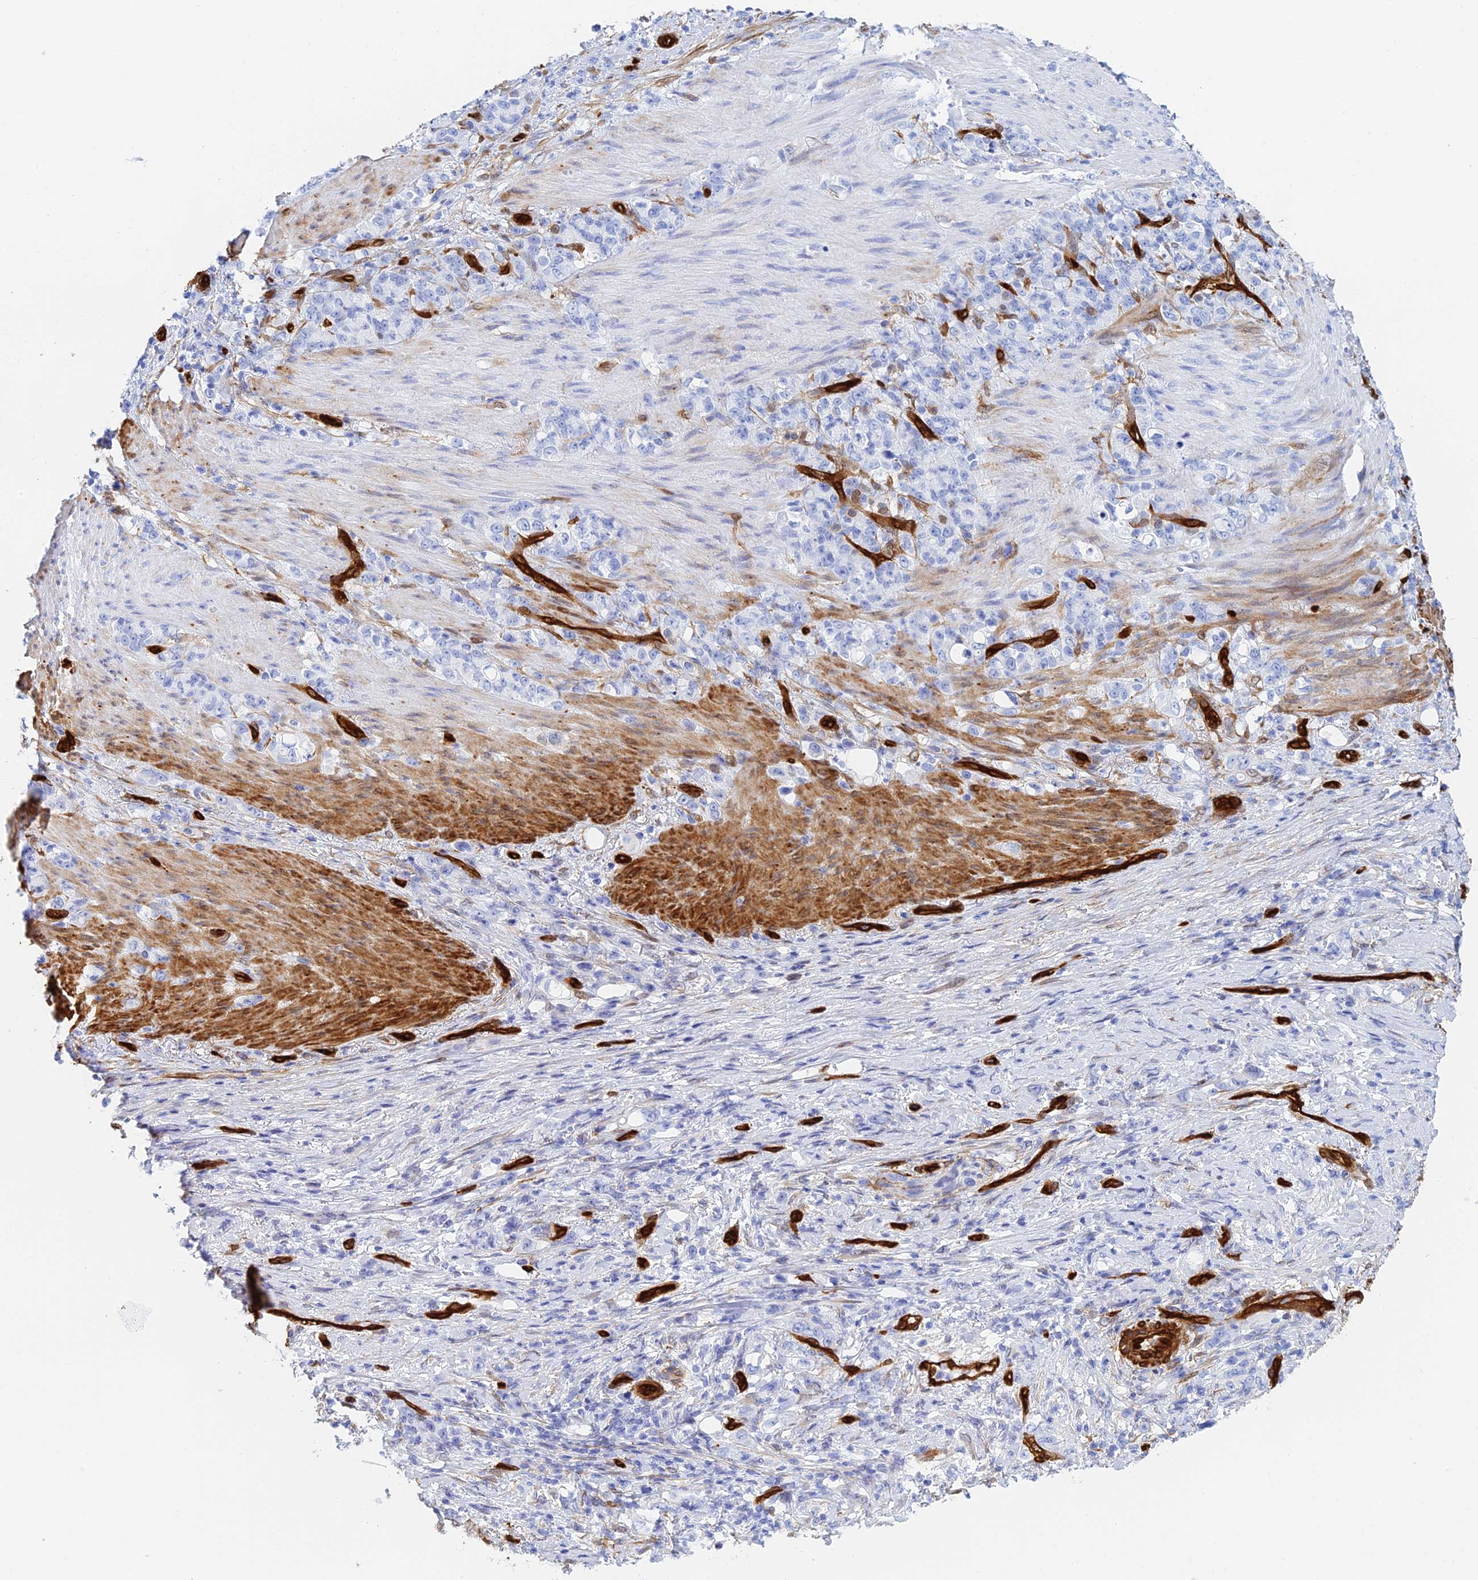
{"staining": {"intensity": "negative", "quantity": "none", "location": "none"}, "tissue": "stomach cancer", "cell_type": "Tumor cells", "image_type": "cancer", "snomed": [{"axis": "morphology", "description": "Adenocarcinoma, NOS"}, {"axis": "topography", "description": "Stomach"}], "caption": "The IHC micrograph has no significant staining in tumor cells of stomach cancer tissue. (IHC, brightfield microscopy, high magnification).", "gene": "CRIP2", "patient": {"sex": "female", "age": 79}}